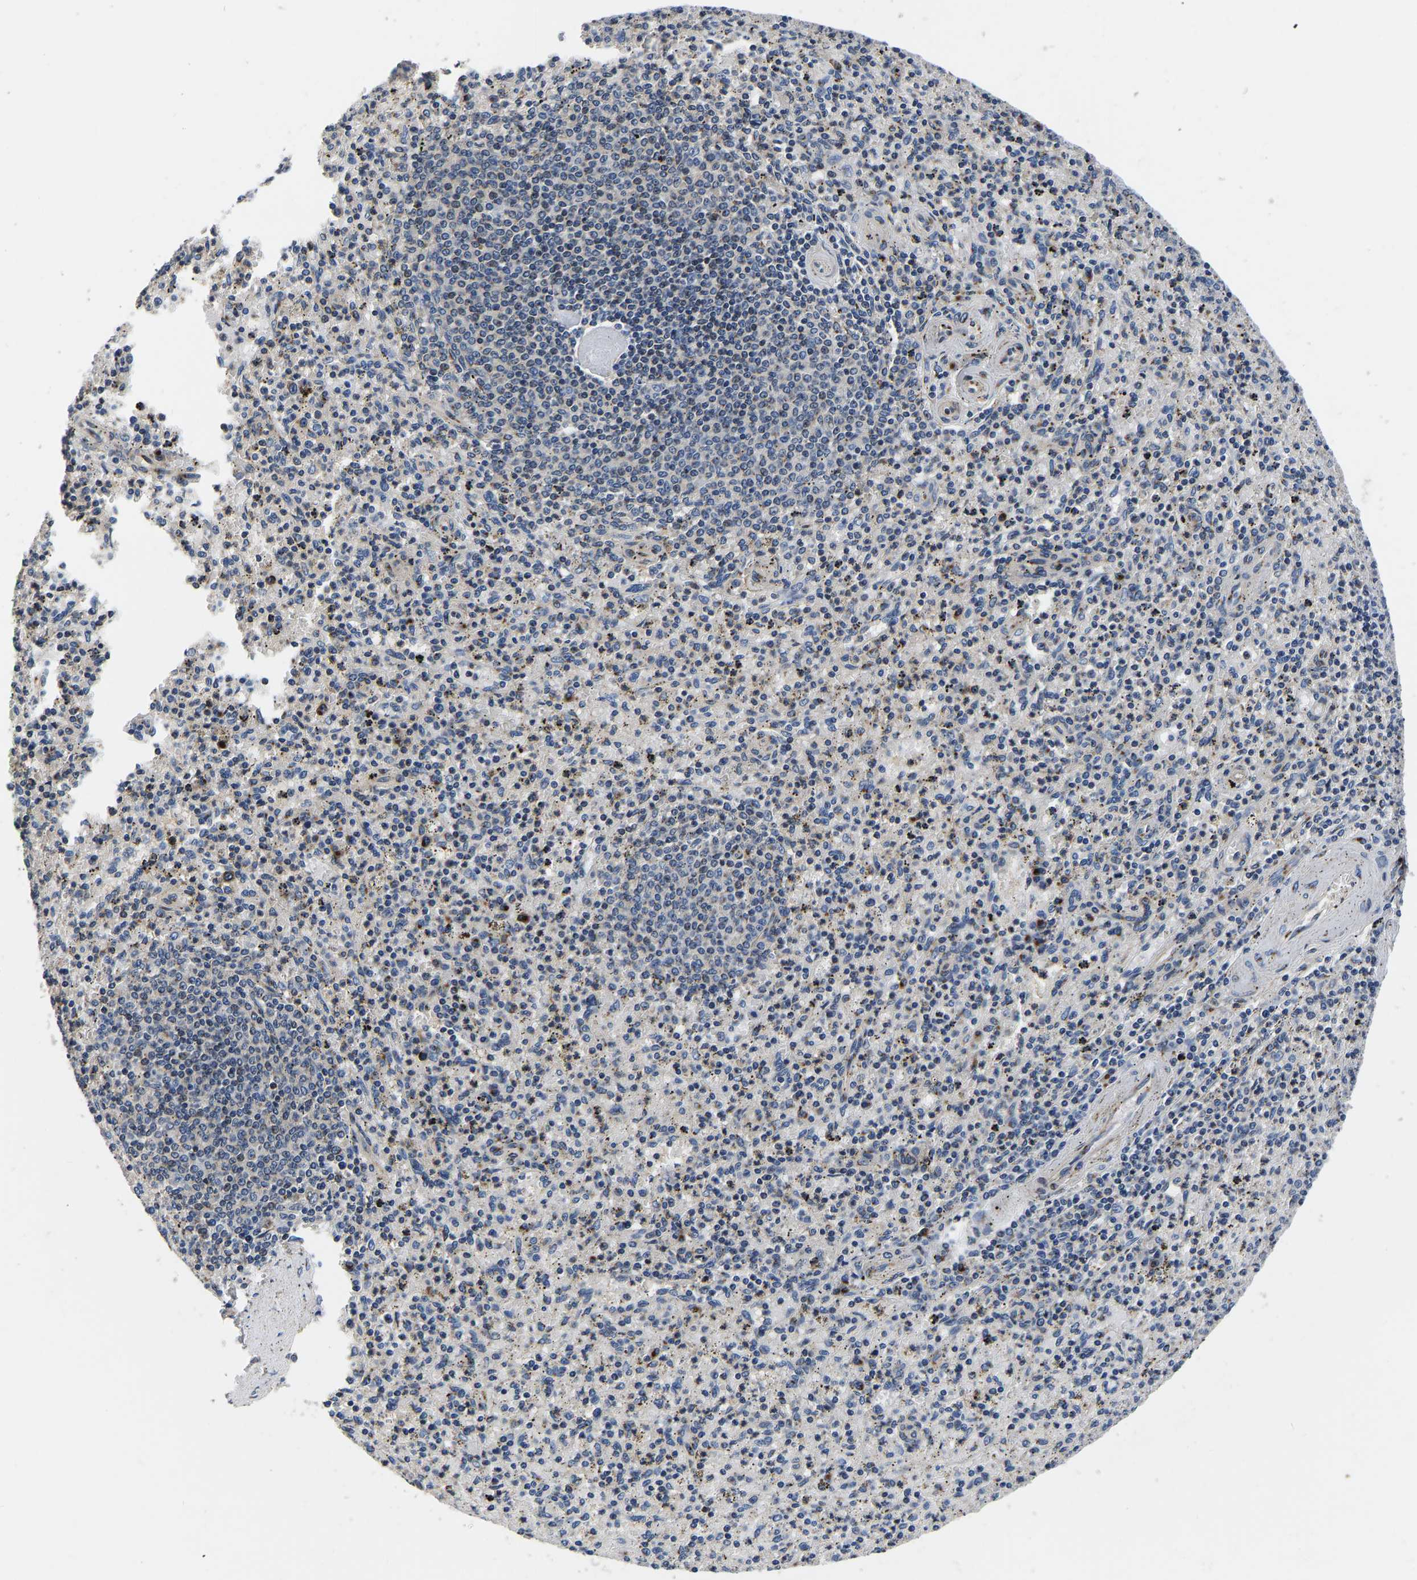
{"staining": {"intensity": "weak", "quantity": "<25%", "location": "cytoplasmic/membranous"}, "tissue": "spleen", "cell_type": "Cells in red pulp", "image_type": "normal", "snomed": [{"axis": "morphology", "description": "Normal tissue, NOS"}, {"axis": "topography", "description": "Spleen"}], "caption": "An immunohistochemistry histopathology image of normal spleen is shown. There is no staining in cells in red pulp of spleen.", "gene": "RABAC1", "patient": {"sex": "male", "age": 72}}